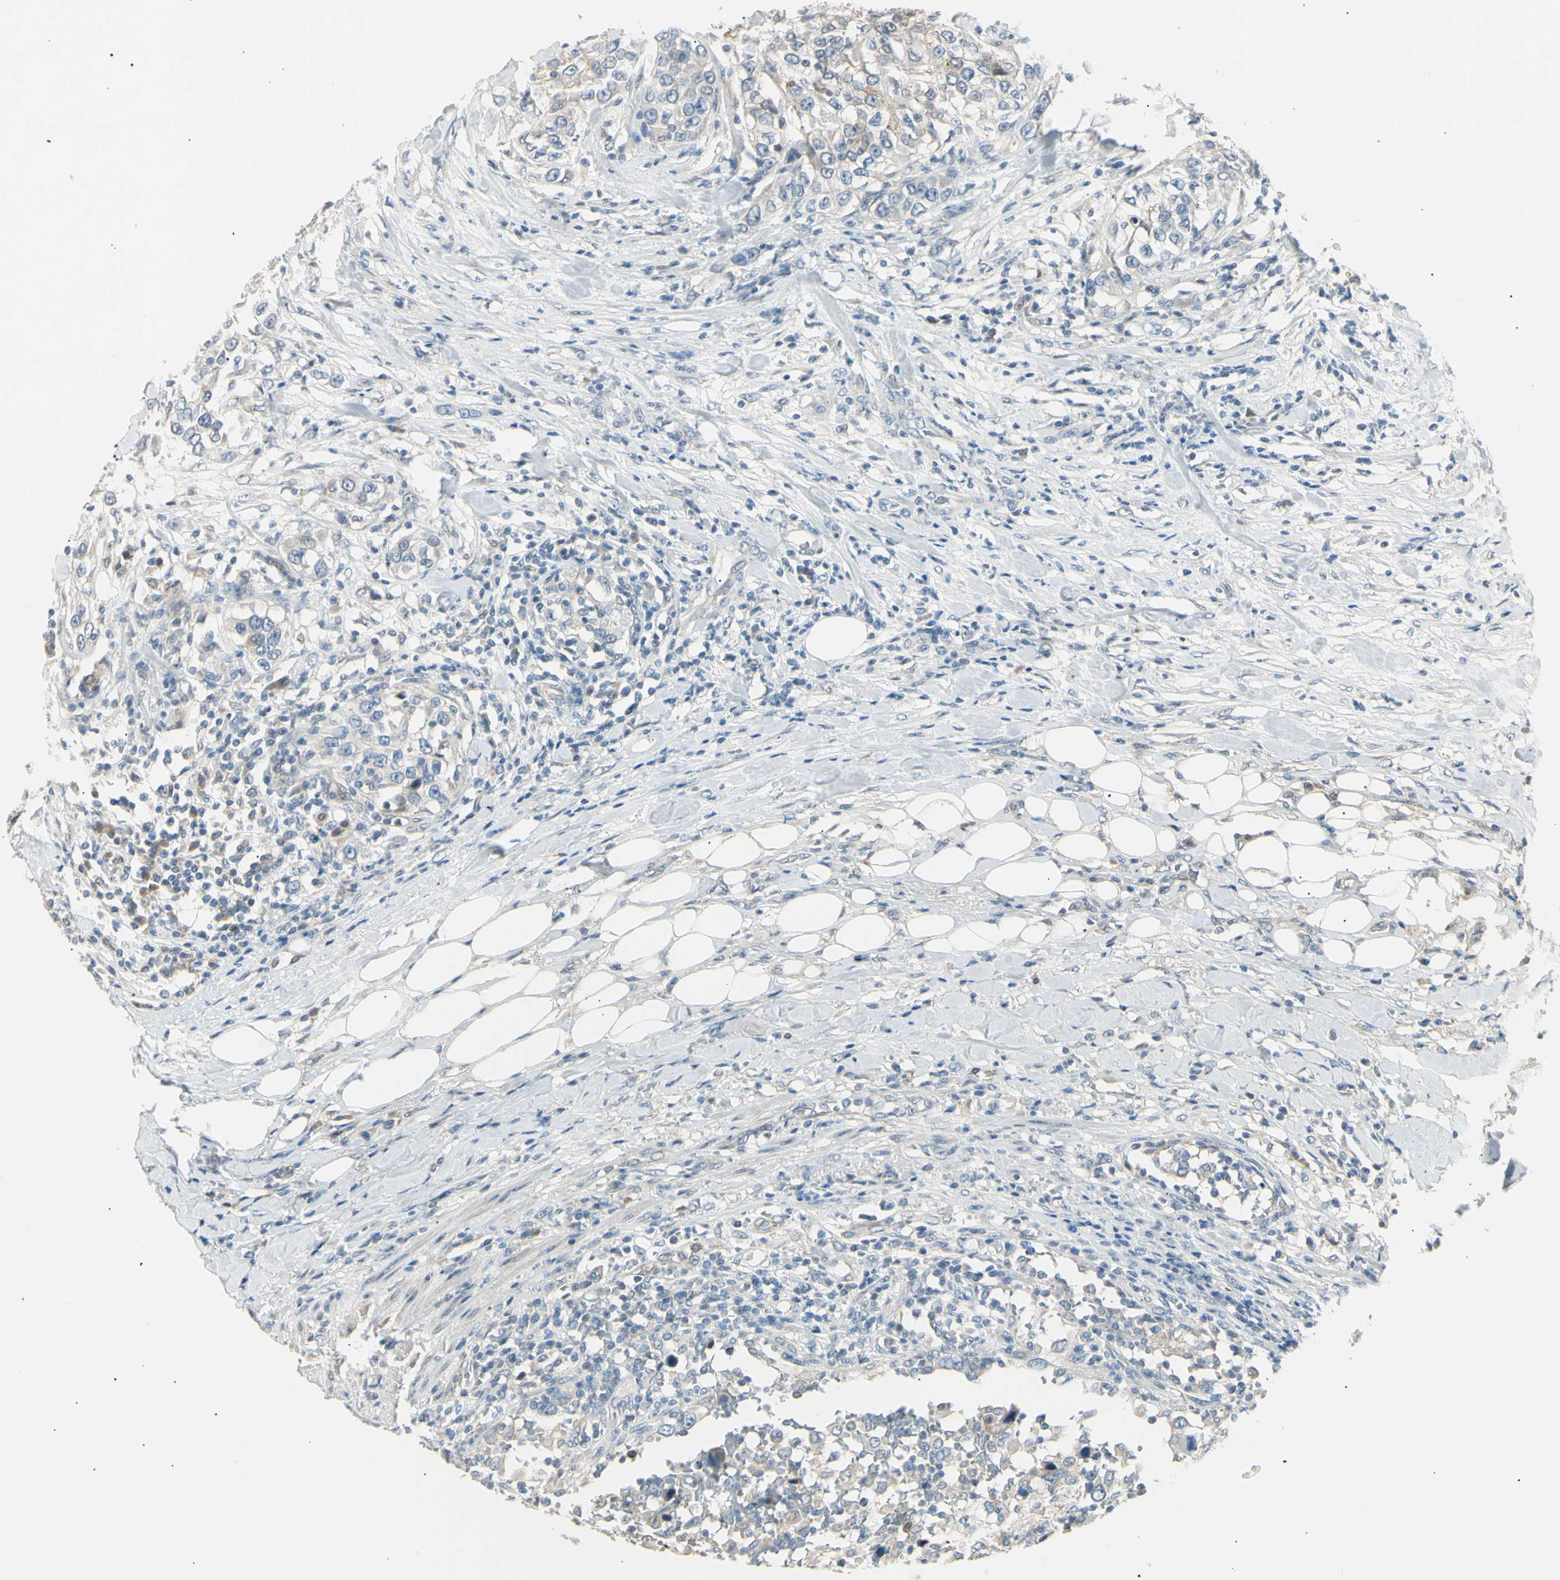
{"staining": {"intensity": "weak", "quantity": "25%-75%", "location": "cytoplasmic/membranous"}, "tissue": "urothelial cancer", "cell_type": "Tumor cells", "image_type": "cancer", "snomed": [{"axis": "morphology", "description": "Urothelial carcinoma, High grade"}, {"axis": "topography", "description": "Urinary bladder"}], "caption": "The immunohistochemical stain highlights weak cytoplasmic/membranous staining in tumor cells of urothelial cancer tissue.", "gene": "LHPP", "patient": {"sex": "female", "age": 80}}